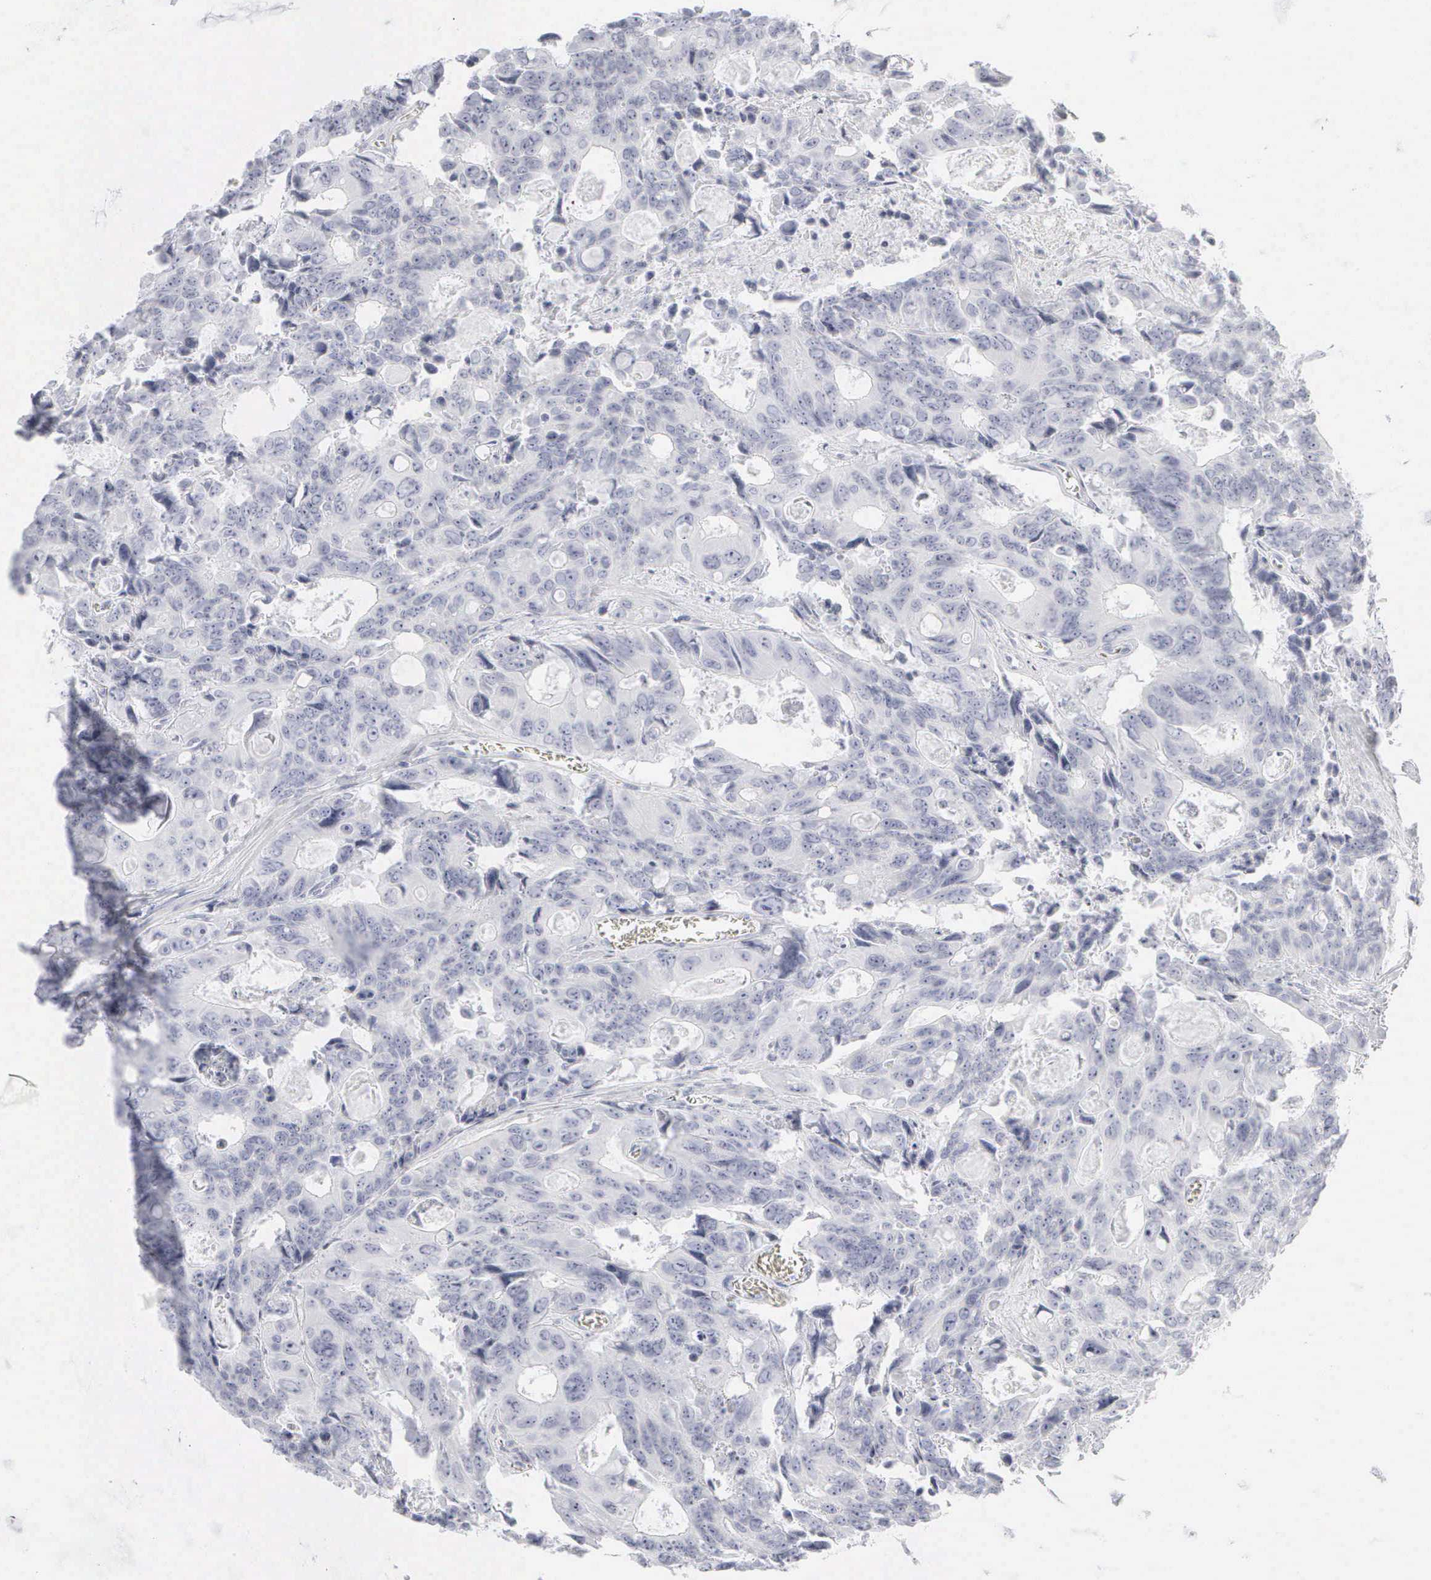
{"staining": {"intensity": "negative", "quantity": "none", "location": "none"}, "tissue": "colorectal cancer", "cell_type": "Tumor cells", "image_type": "cancer", "snomed": [{"axis": "morphology", "description": "Adenocarcinoma, NOS"}, {"axis": "topography", "description": "Rectum"}], "caption": "A high-resolution image shows IHC staining of colorectal cancer (adenocarcinoma), which shows no significant positivity in tumor cells.", "gene": "KRT14", "patient": {"sex": "male", "age": 76}}